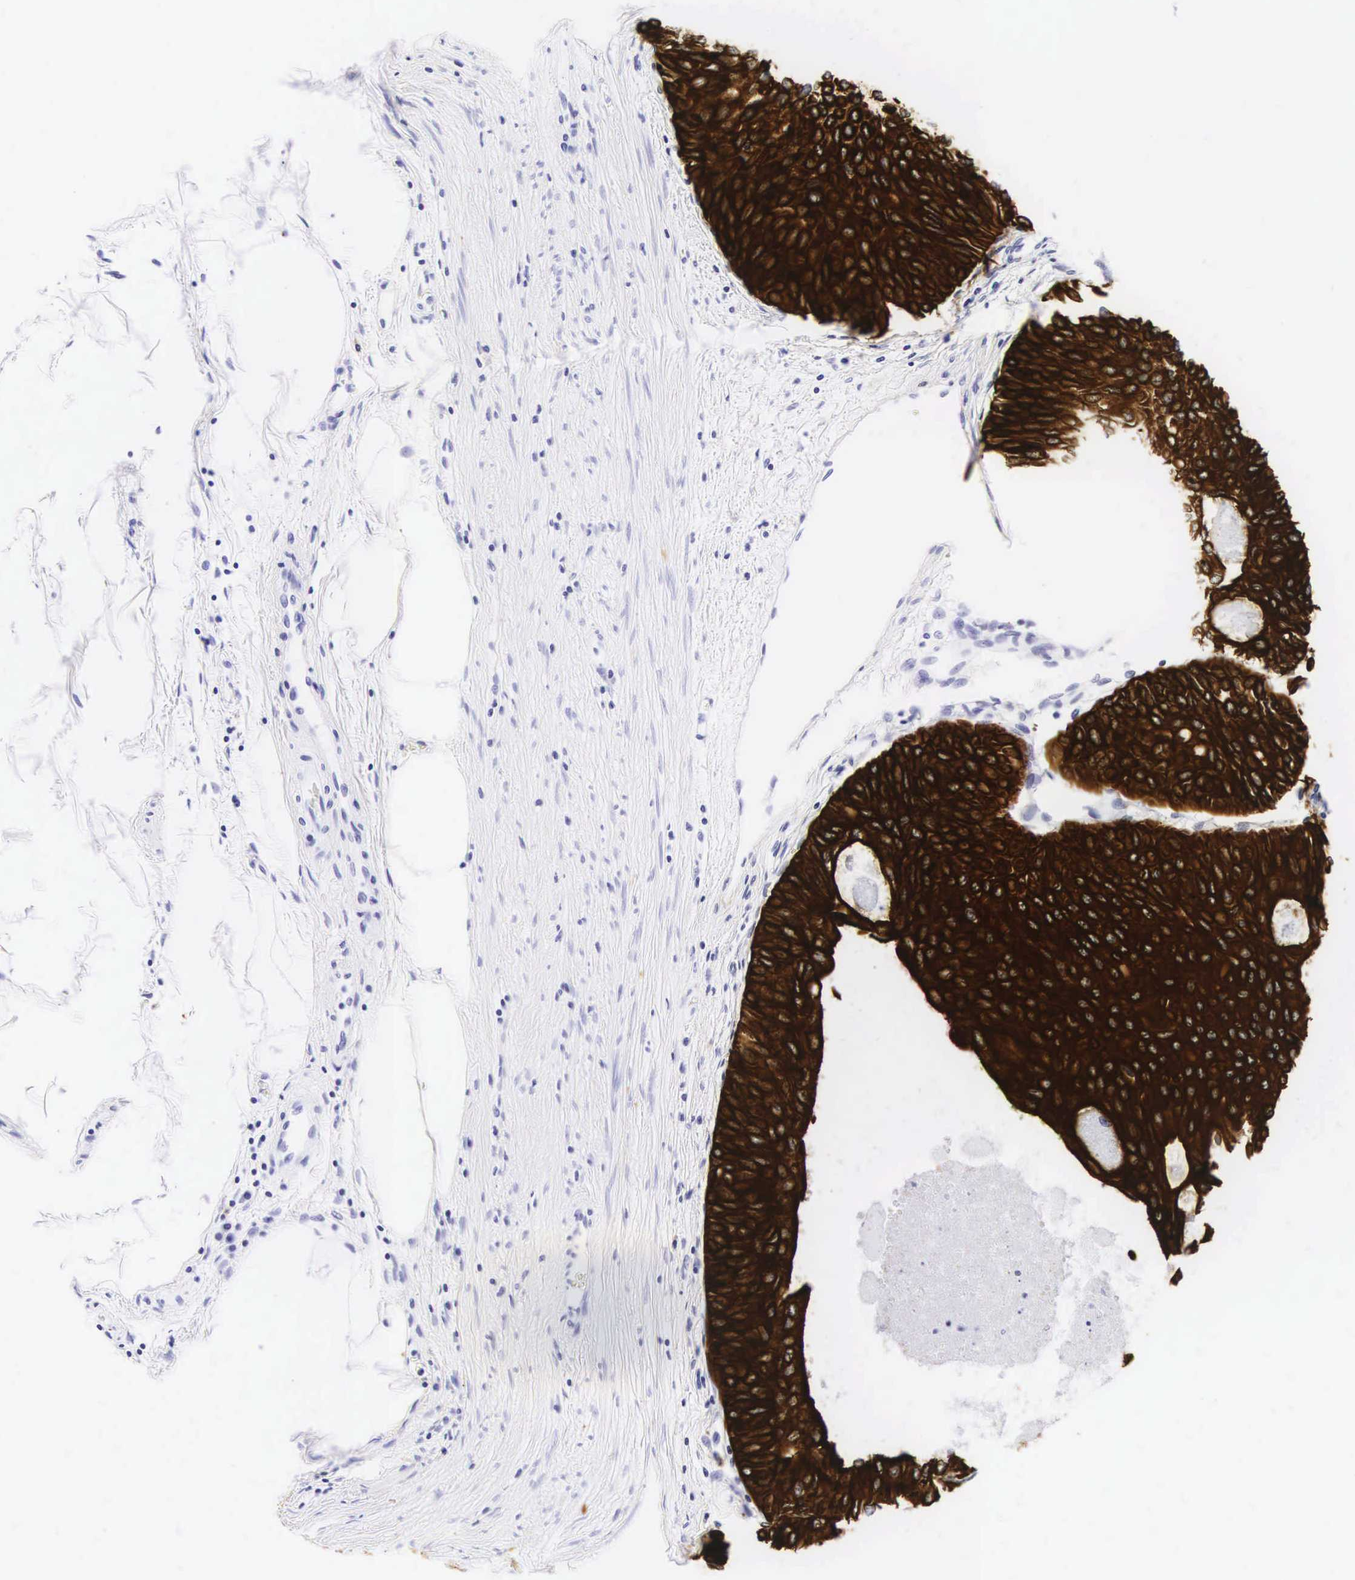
{"staining": {"intensity": "strong", "quantity": ">75%", "location": "cytoplasmic/membranous"}, "tissue": "urothelial cancer", "cell_type": "Tumor cells", "image_type": "cancer", "snomed": [{"axis": "morphology", "description": "Urothelial carcinoma, Low grade"}, {"axis": "topography", "description": "Urinary bladder"}], "caption": "Urothelial carcinoma (low-grade) stained for a protein demonstrates strong cytoplasmic/membranous positivity in tumor cells. (Stains: DAB (3,3'-diaminobenzidine) in brown, nuclei in blue, Microscopy: brightfield microscopy at high magnification).", "gene": "KRT18", "patient": {"sex": "male", "age": 64}}